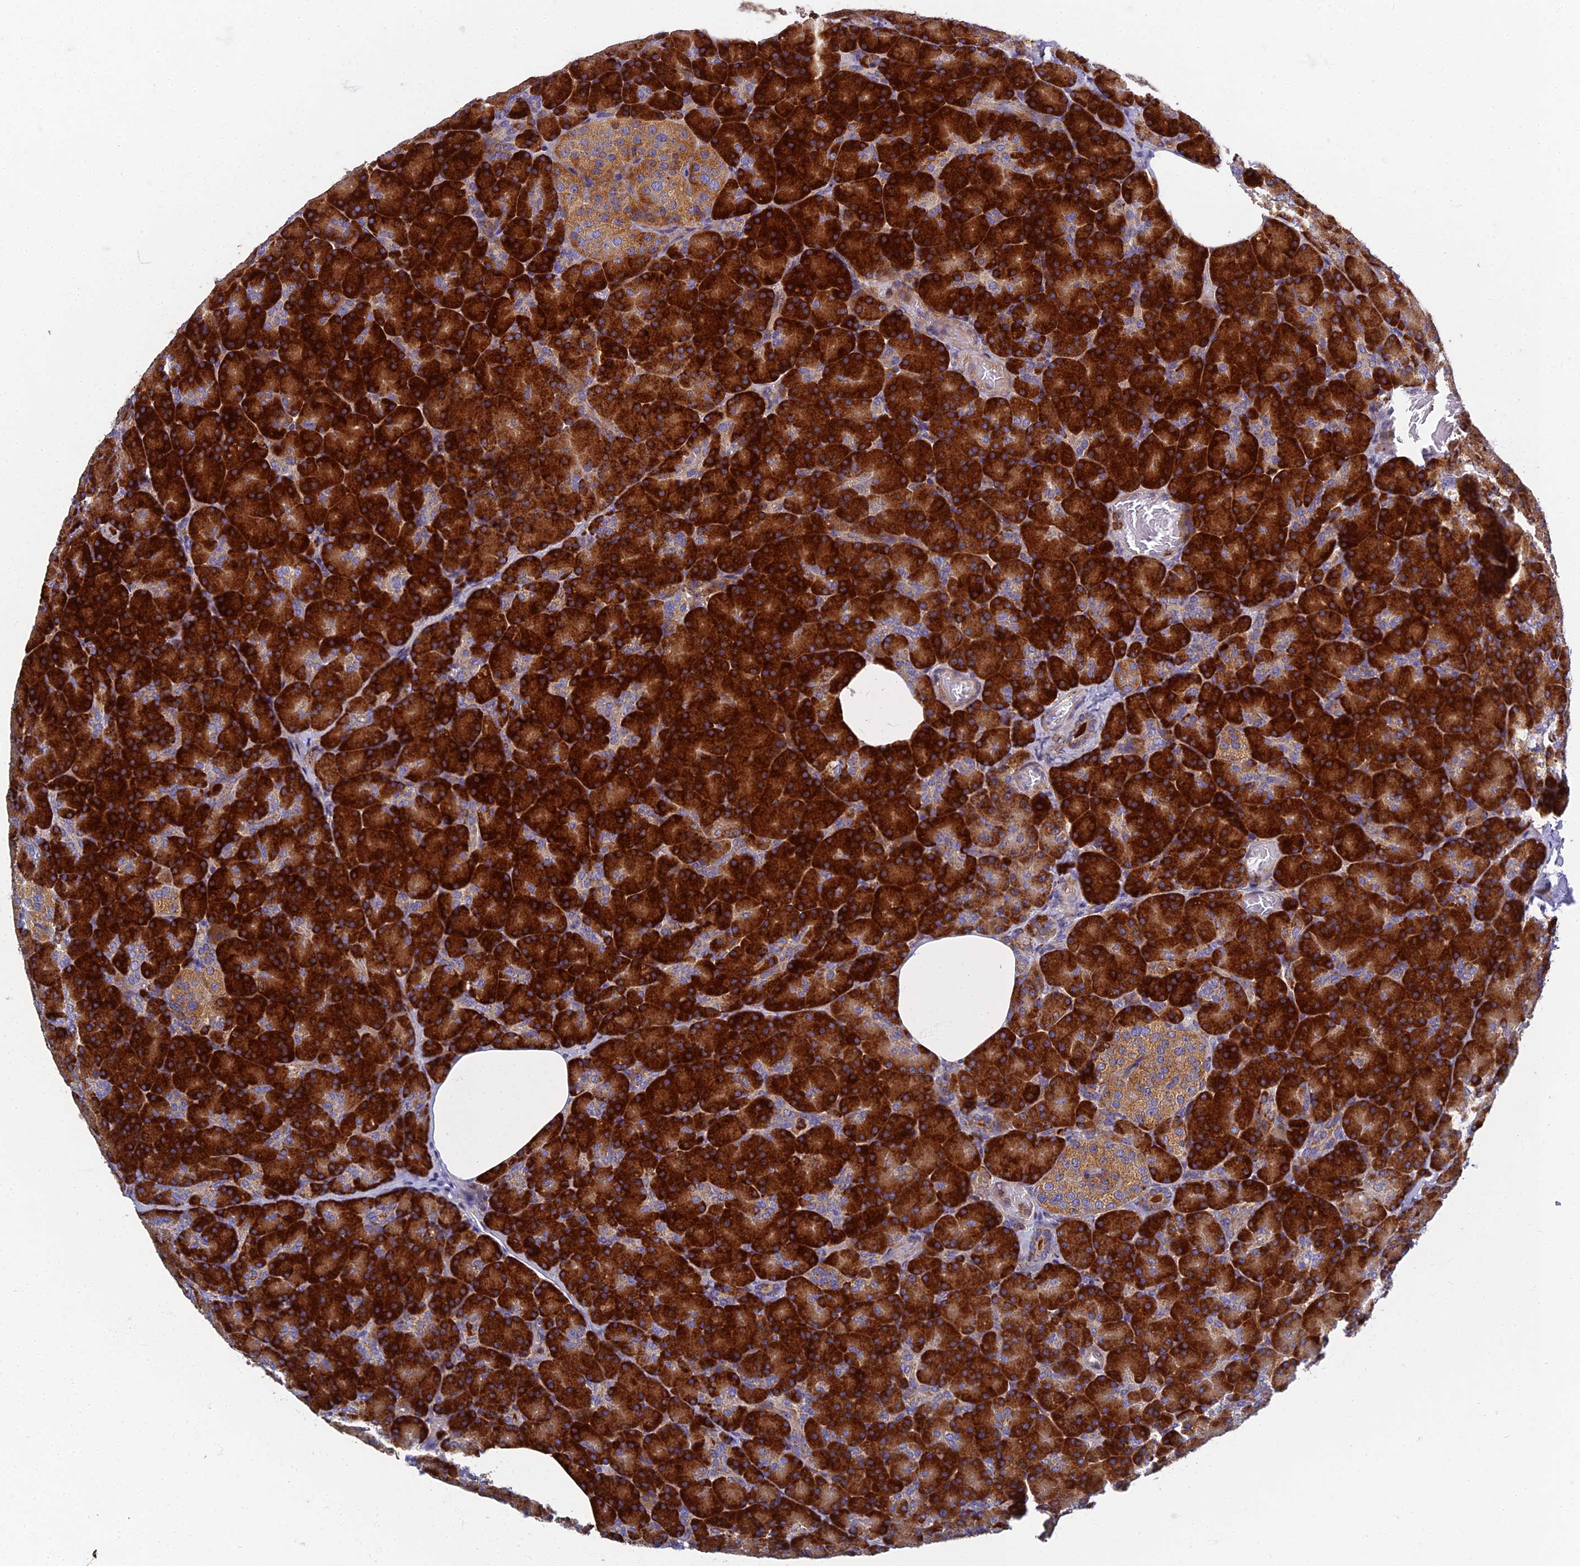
{"staining": {"intensity": "strong", "quantity": ">75%", "location": "cytoplasmic/membranous"}, "tissue": "pancreas", "cell_type": "Exocrine glandular cells", "image_type": "normal", "snomed": [{"axis": "morphology", "description": "Normal tissue, NOS"}, {"axis": "topography", "description": "Pancreas"}], "caption": "A high amount of strong cytoplasmic/membranous positivity is identified in about >75% of exocrine glandular cells in unremarkable pancreas. (brown staining indicates protein expression, while blue staining denotes nuclei).", "gene": "RNASEK", "patient": {"sex": "female", "age": 43}}